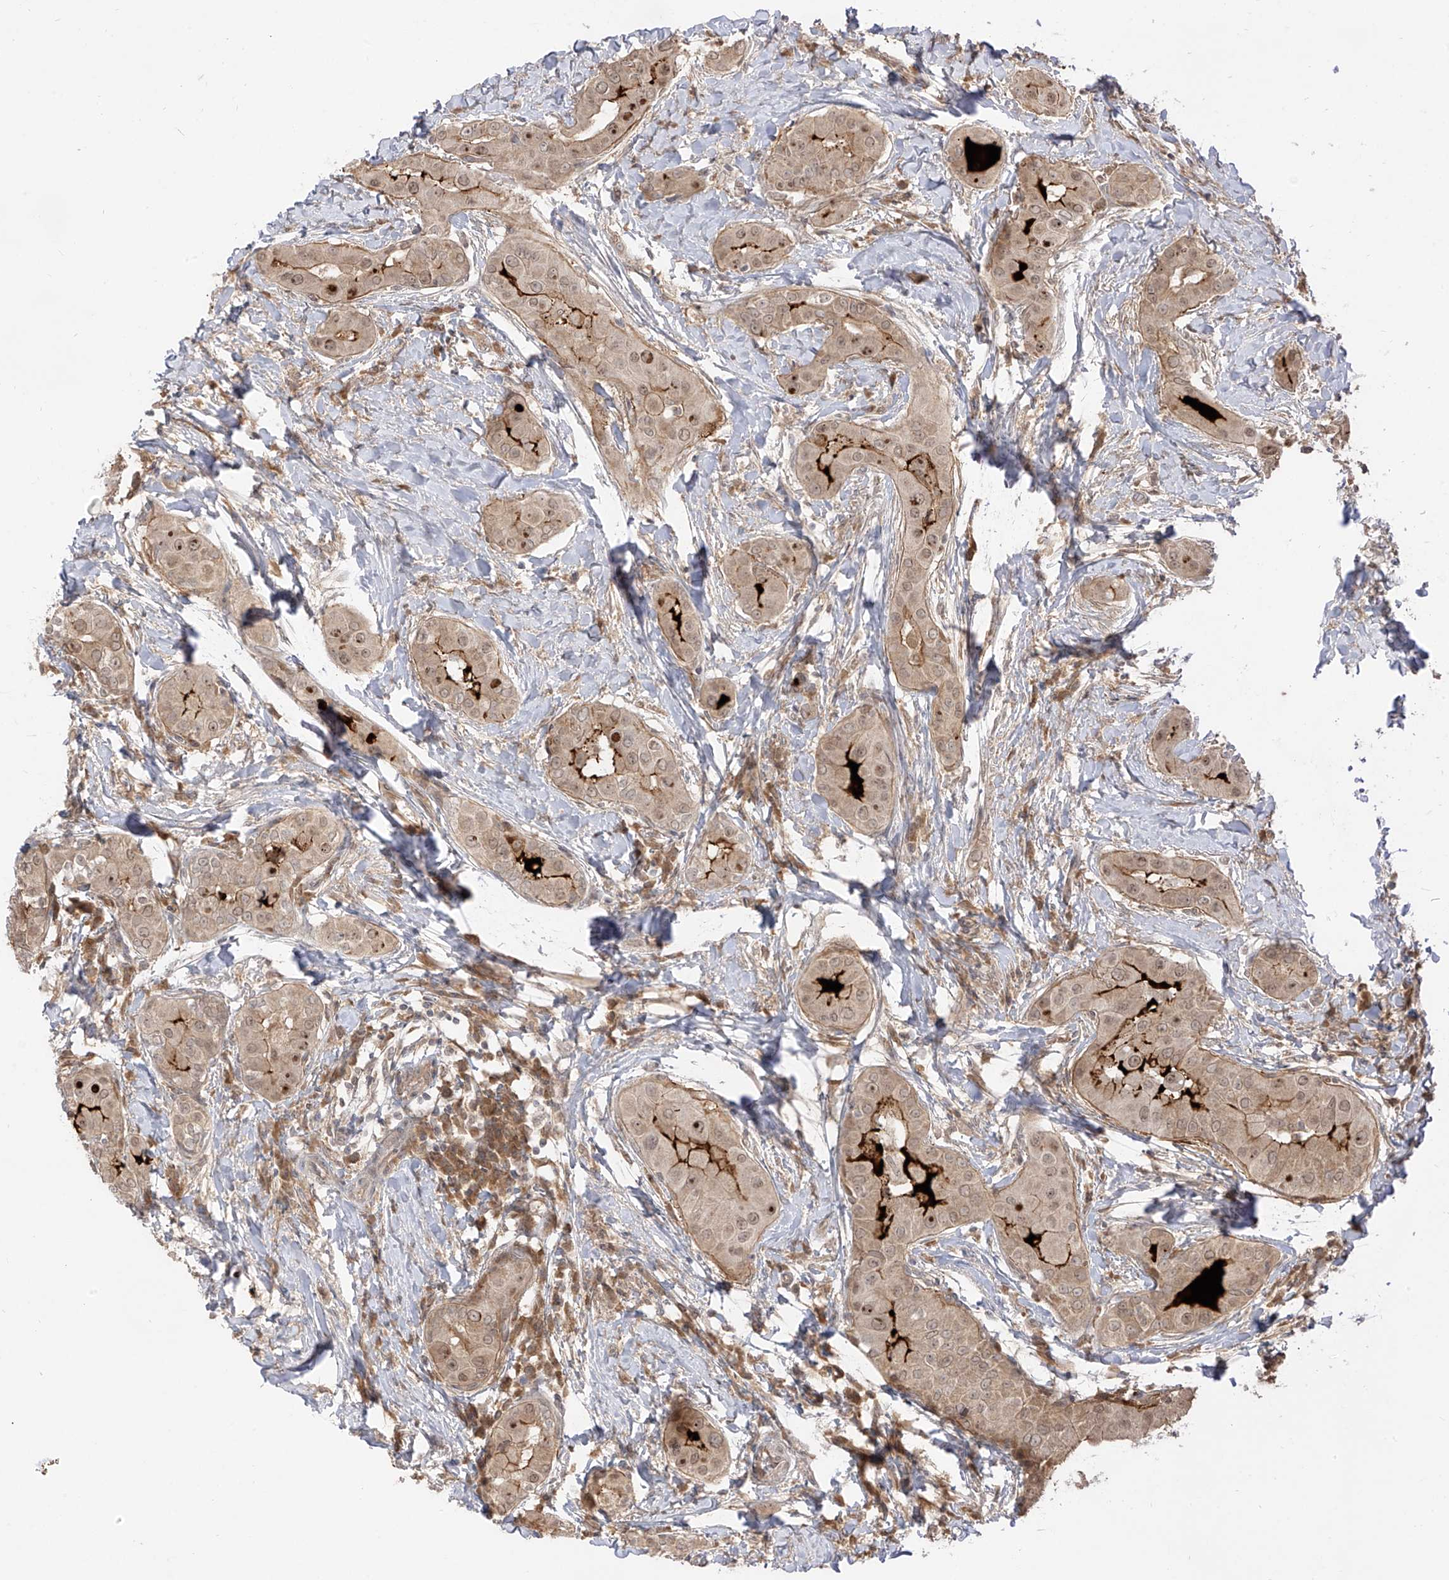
{"staining": {"intensity": "weak", "quantity": ">75%", "location": "cytoplasmic/membranous,nuclear"}, "tissue": "thyroid cancer", "cell_type": "Tumor cells", "image_type": "cancer", "snomed": [{"axis": "morphology", "description": "Papillary adenocarcinoma, NOS"}, {"axis": "topography", "description": "Thyroid gland"}], "caption": "This is a micrograph of immunohistochemistry (IHC) staining of thyroid cancer, which shows weak expression in the cytoplasmic/membranous and nuclear of tumor cells.", "gene": "LCOR", "patient": {"sex": "male", "age": 33}}